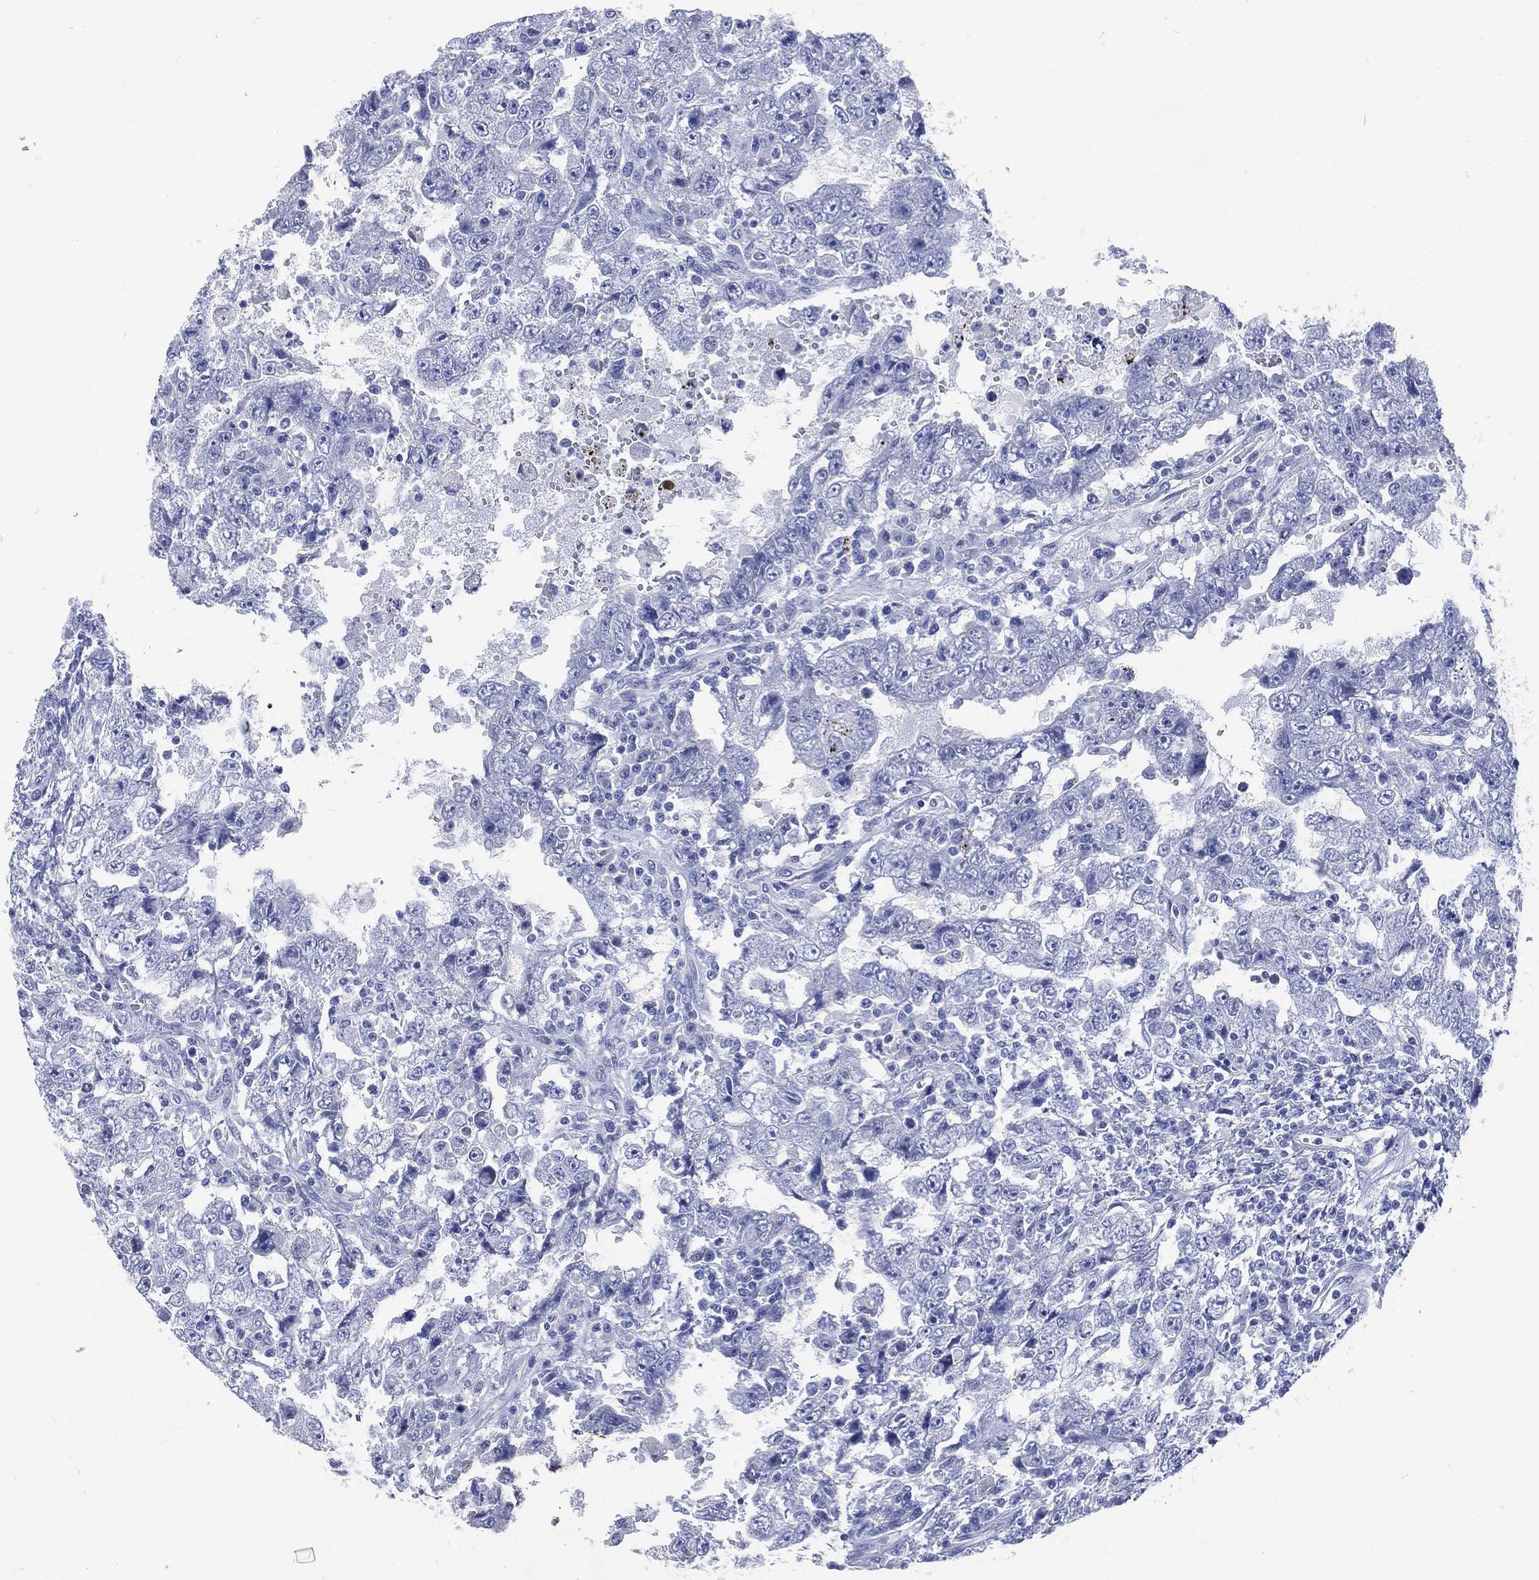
{"staining": {"intensity": "negative", "quantity": "none", "location": "none"}, "tissue": "testis cancer", "cell_type": "Tumor cells", "image_type": "cancer", "snomed": [{"axis": "morphology", "description": "Carcinoma, Embryonal, NOS"}, {"axis": "topography", "description": "Testis"}], "caption": "Immunohistochemical staining of testis embryonal carcinoma reveals no significant positivity in tumor cells.", "gene": "FMO1", "patient": {"sex": "male", "age": 26}}